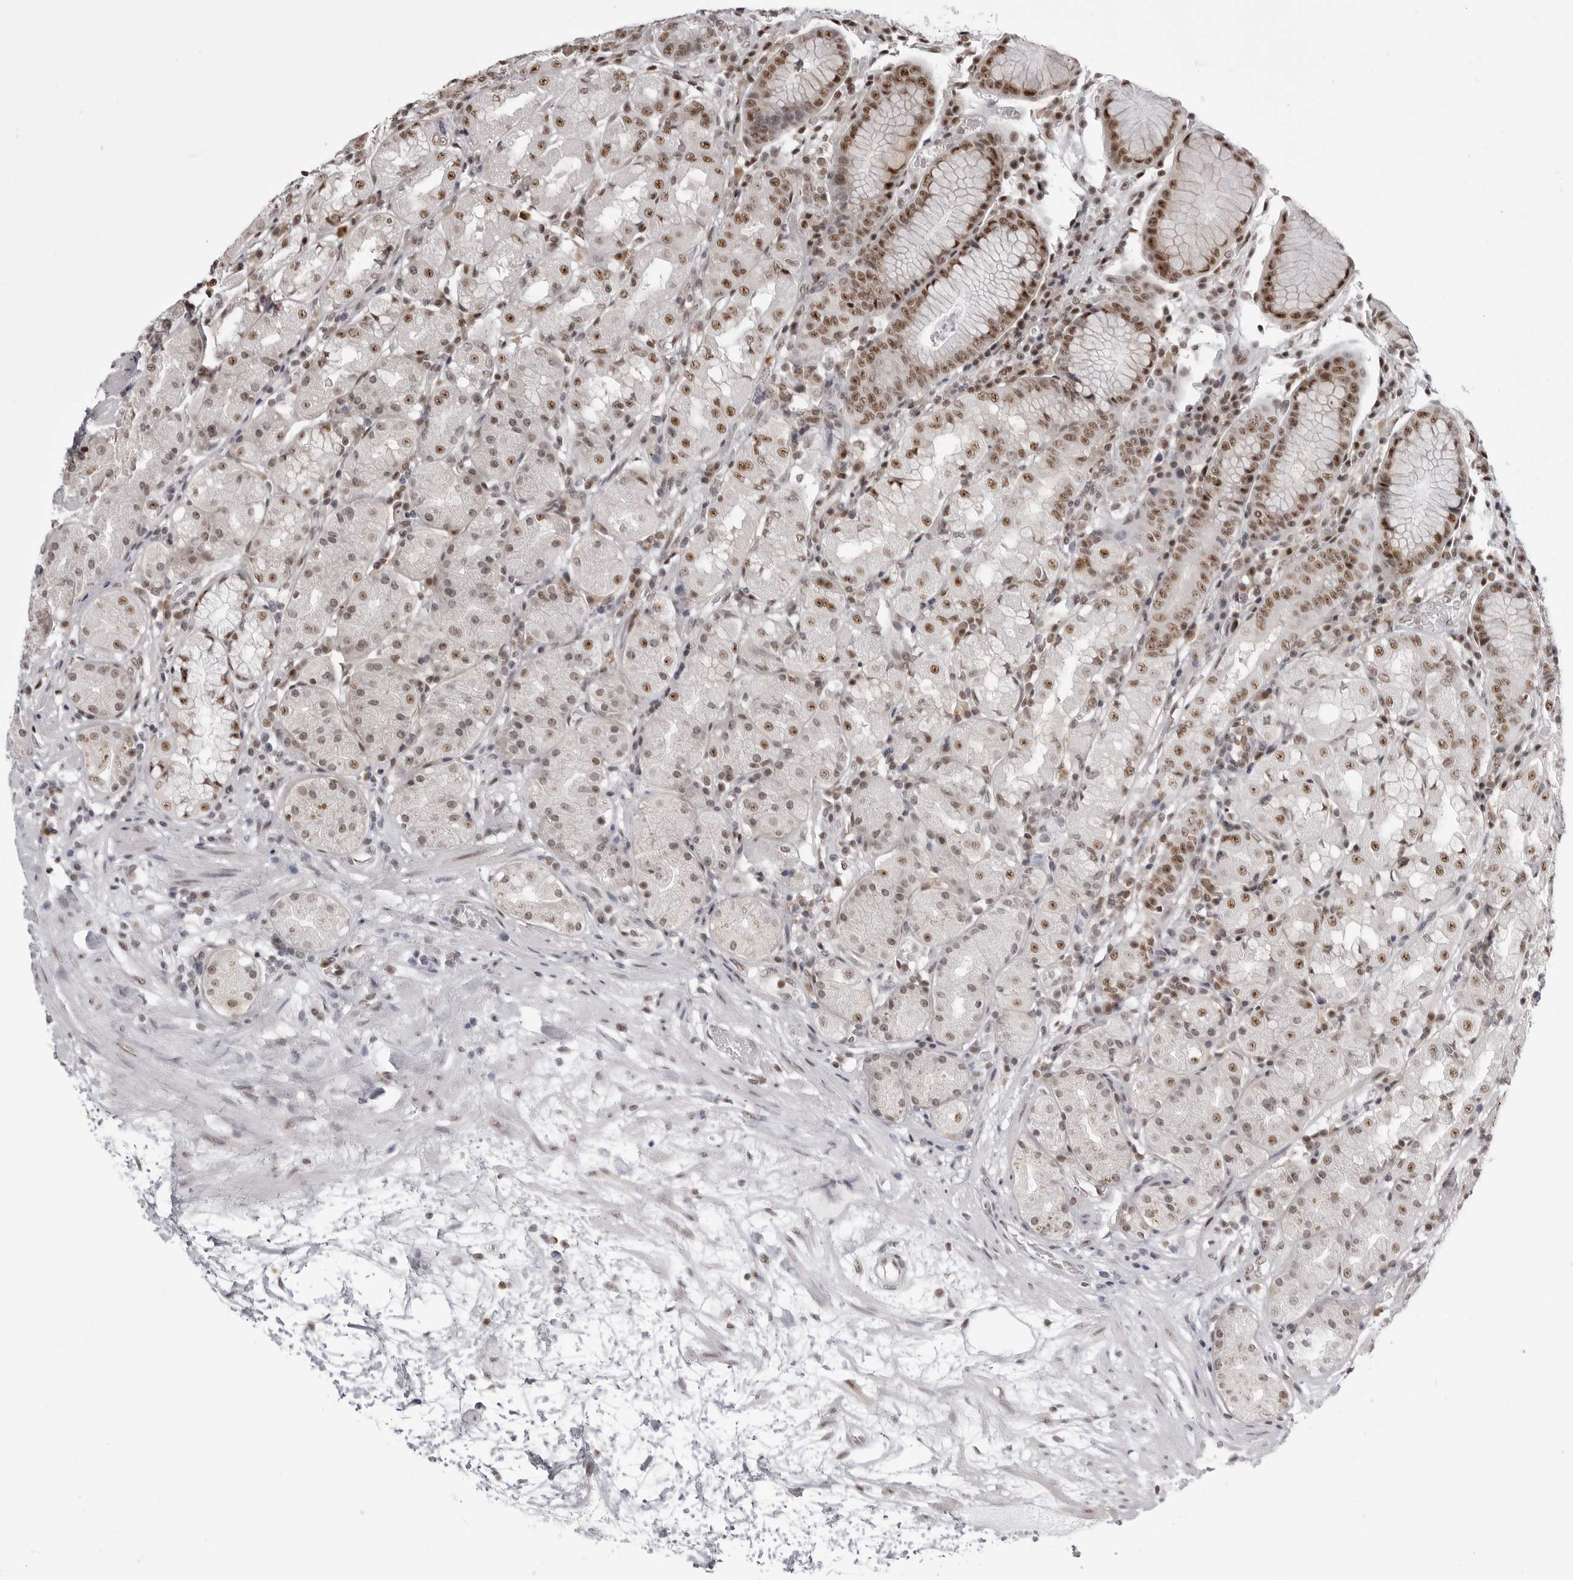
{"staining": {"intensity": "moderate", "quantity": "25%-75%", "location": "nuclear"}, "tissue": "stomach", "cell_type": "Glandular cells", "image_type": "normal", "snomed": [{"axis": "morphology", "description": "Normal tissue, NOS"}, {"axis": "topography", "description": "Stomach, lower"}], "caption": "Protein analysis of unremarkable stomach reveals moderate nuclear expression in approximately 25%-75% of glandular cells.", "gene": "WRAP53", "patient": {"sex": "female", "age": 56}}